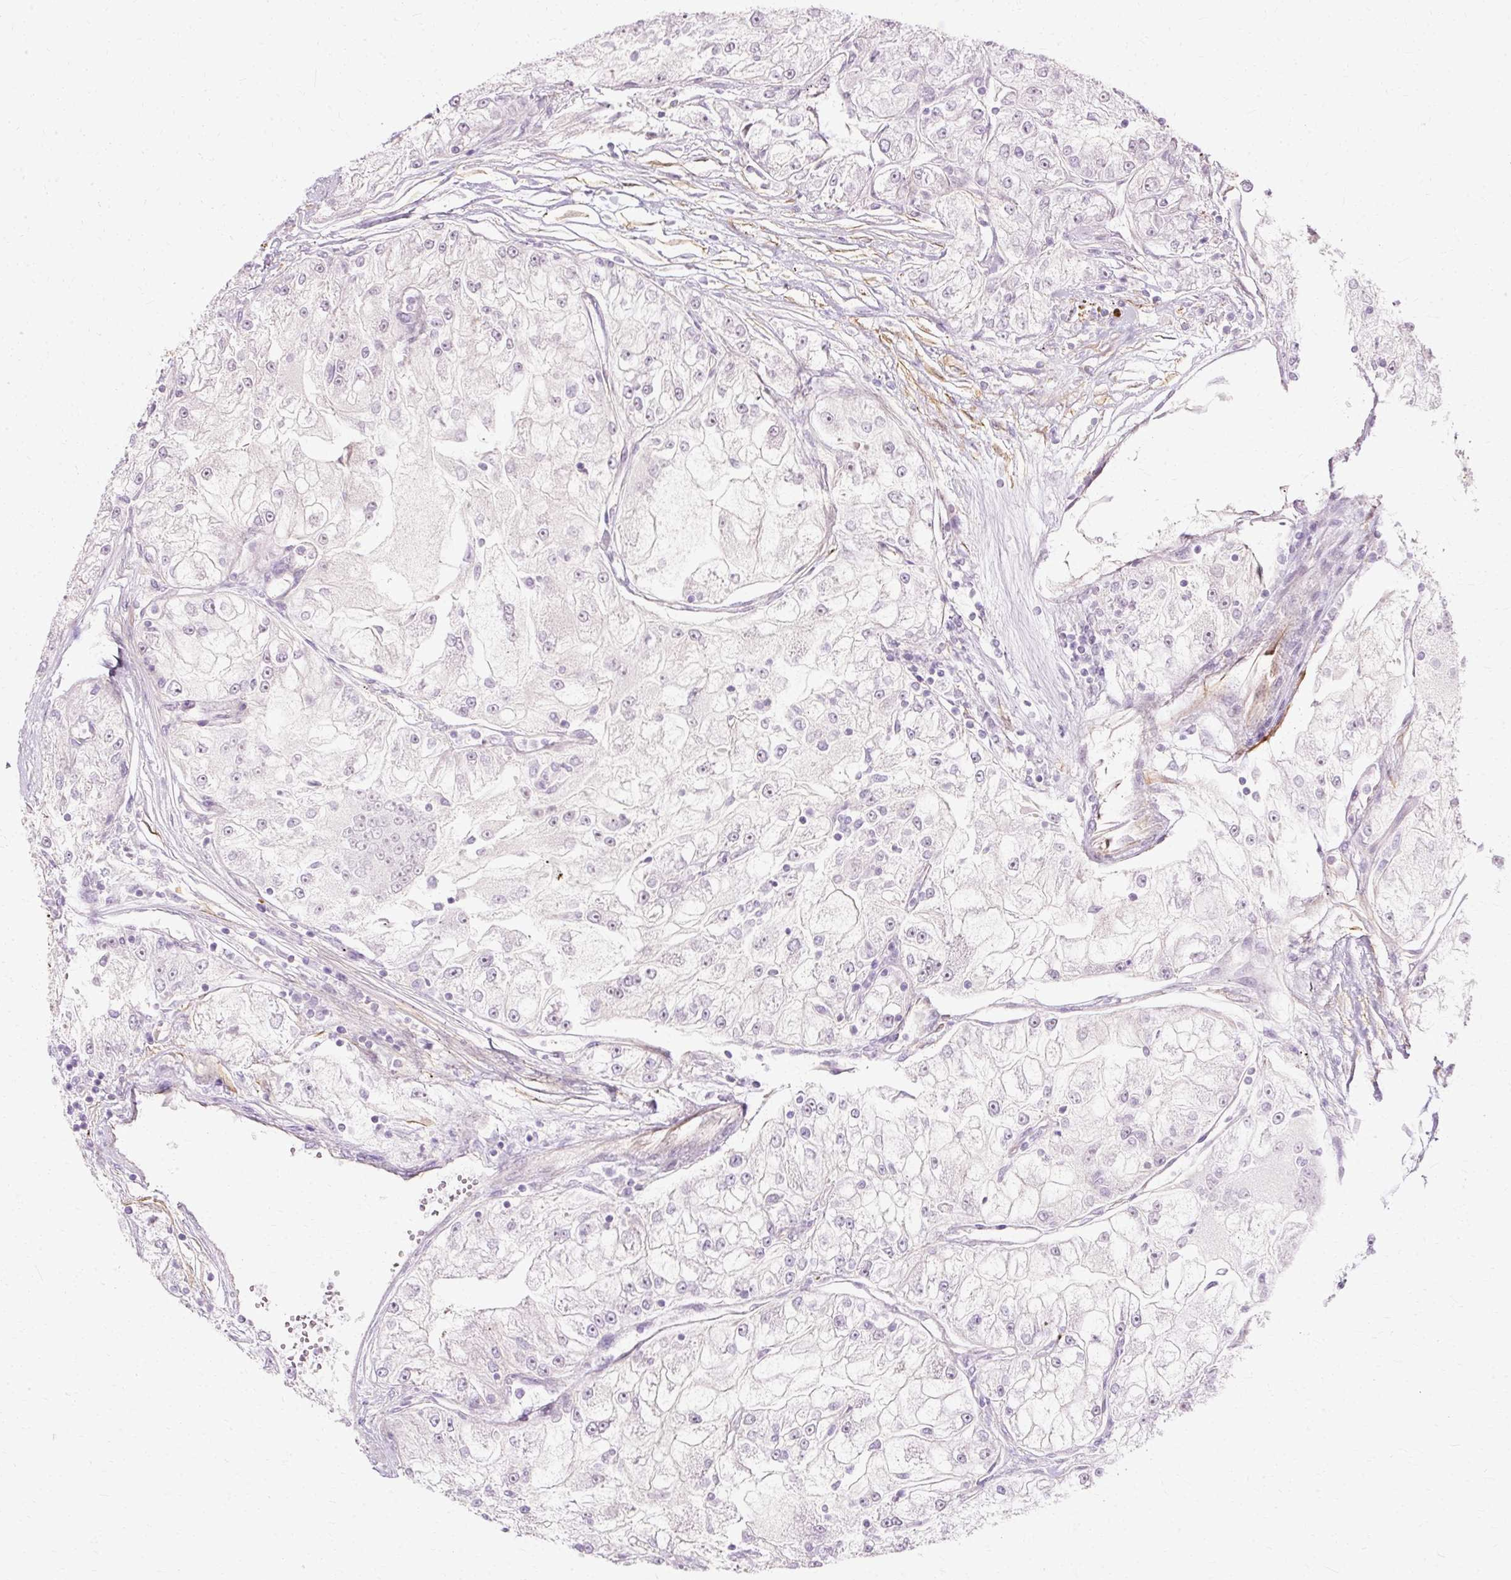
{"staining": {"intensity": "negative", "quantity": "none", "location": "none"}, "tissue": "renal cancer", "cell_type": "Tumor cells", "image_type": "cancer", "snomed": [{"axis": "morphology", "description": "Adenocarcinoma, NOS"}, {"axis": "topography", "description": "Kidney"}], "caption": "IHC photomicrograph of human renal cancer stained for a protein (brown), which reveals no staining in tumor cells.", "gene": "CNN3", "patient": {"sex": "female", "age": 72}}